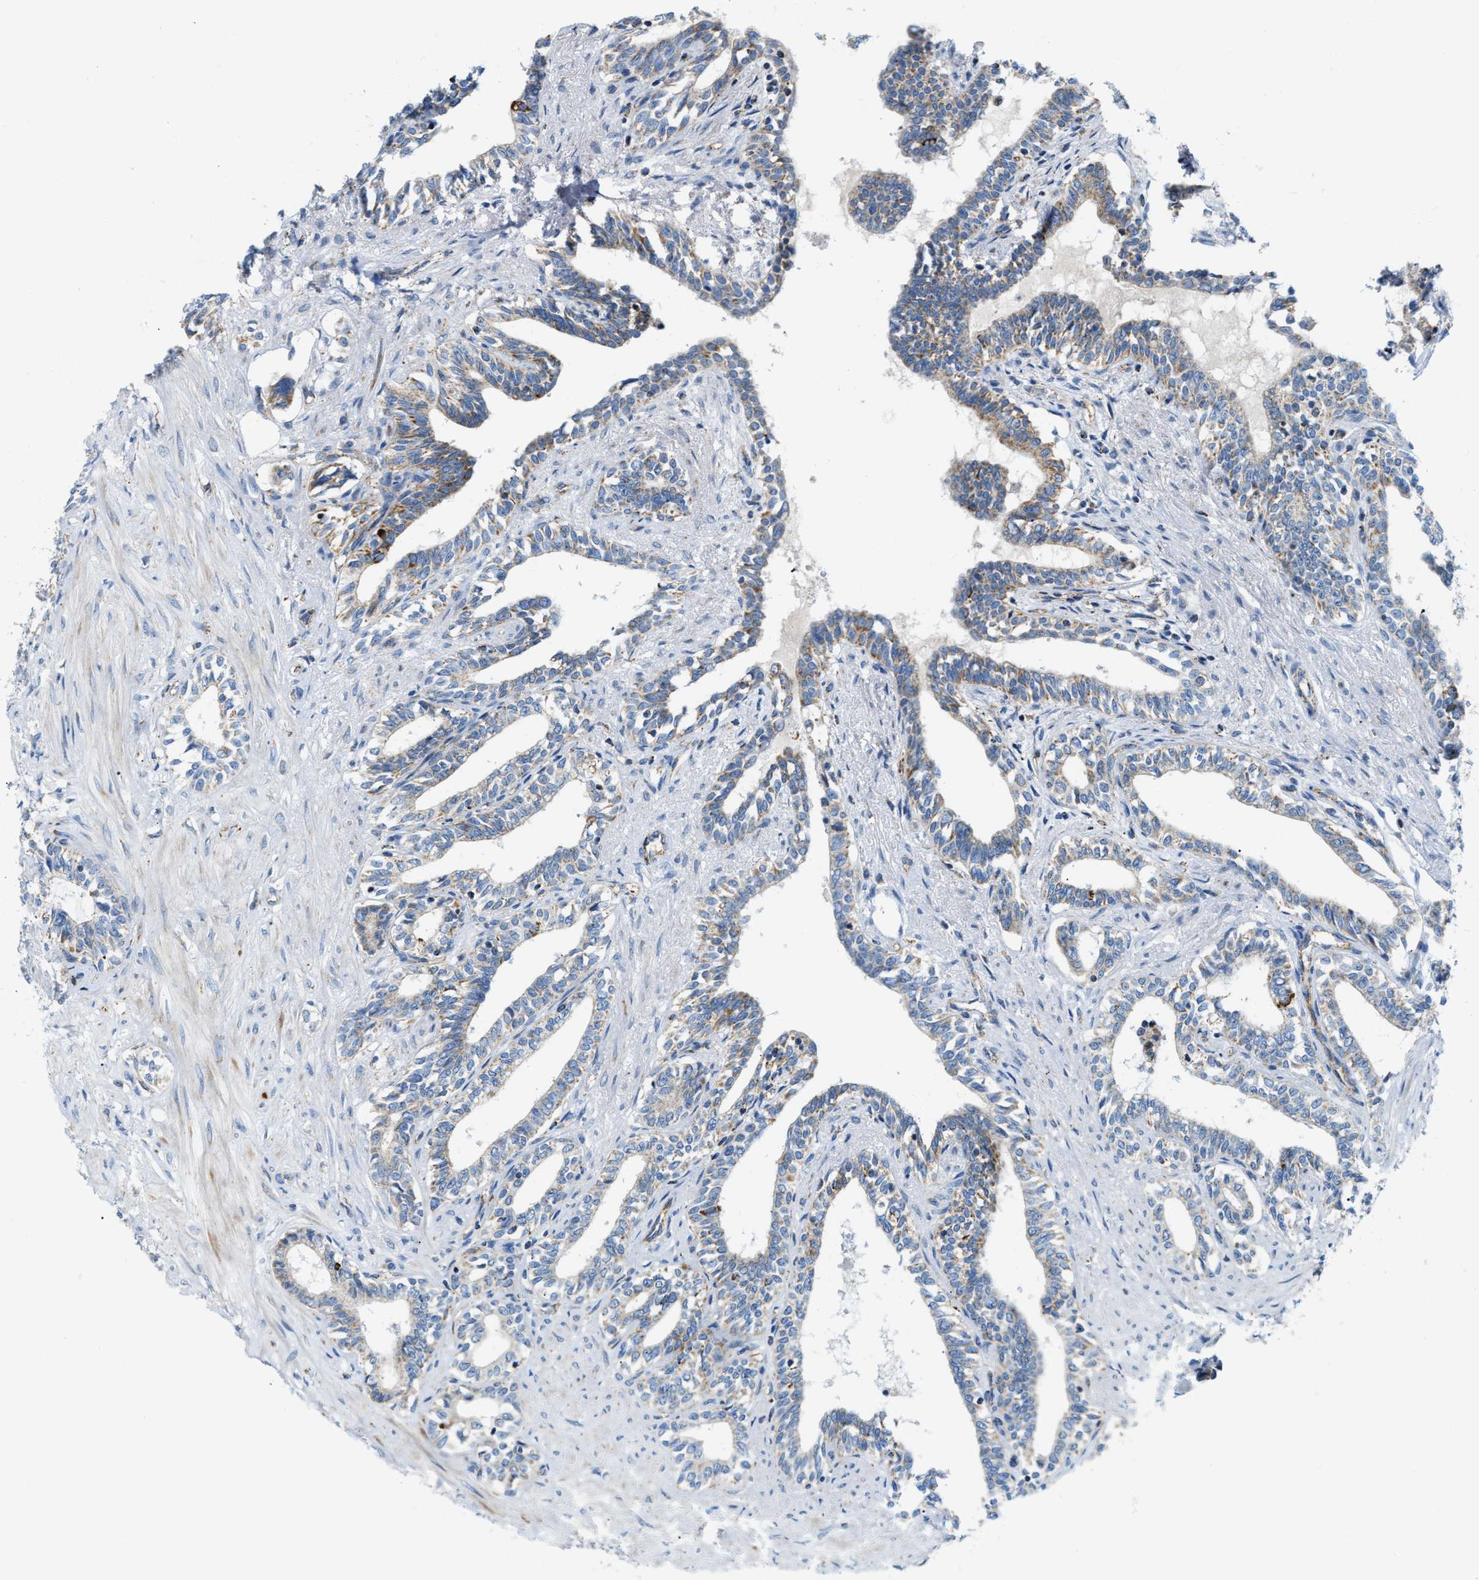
{"staining": {"intensity": "moderate", "quantity": "25%-75%", "location": "cytoplasmic/membranous"}, "tissue": "seminal vesicle", "cell_type": "Glandular cells", "image_type": "normal", "snomed": [{"axis": "morphology", "description": "Normal tissue, NOS"}, {"axis": "morphology", "description": "Adenocarcinoma, High grade"}, {"axis": "topography", "description": "Prostate"}, {"axis": "topography", "description": "Seminal veicle"}], "caption": "Immunohistochemistry (IHC) of benign seminal vesicle displays medium levels of moderate cytoplasmic/membranous positivity in about 25%-75% of glandular cells. (Stains: DAB in brown, nuclei in blue, Microscopy: brightfield microscopy at high magnification).", "gene": "JADE1", "patient": {"sex": "male", "age": 55}}